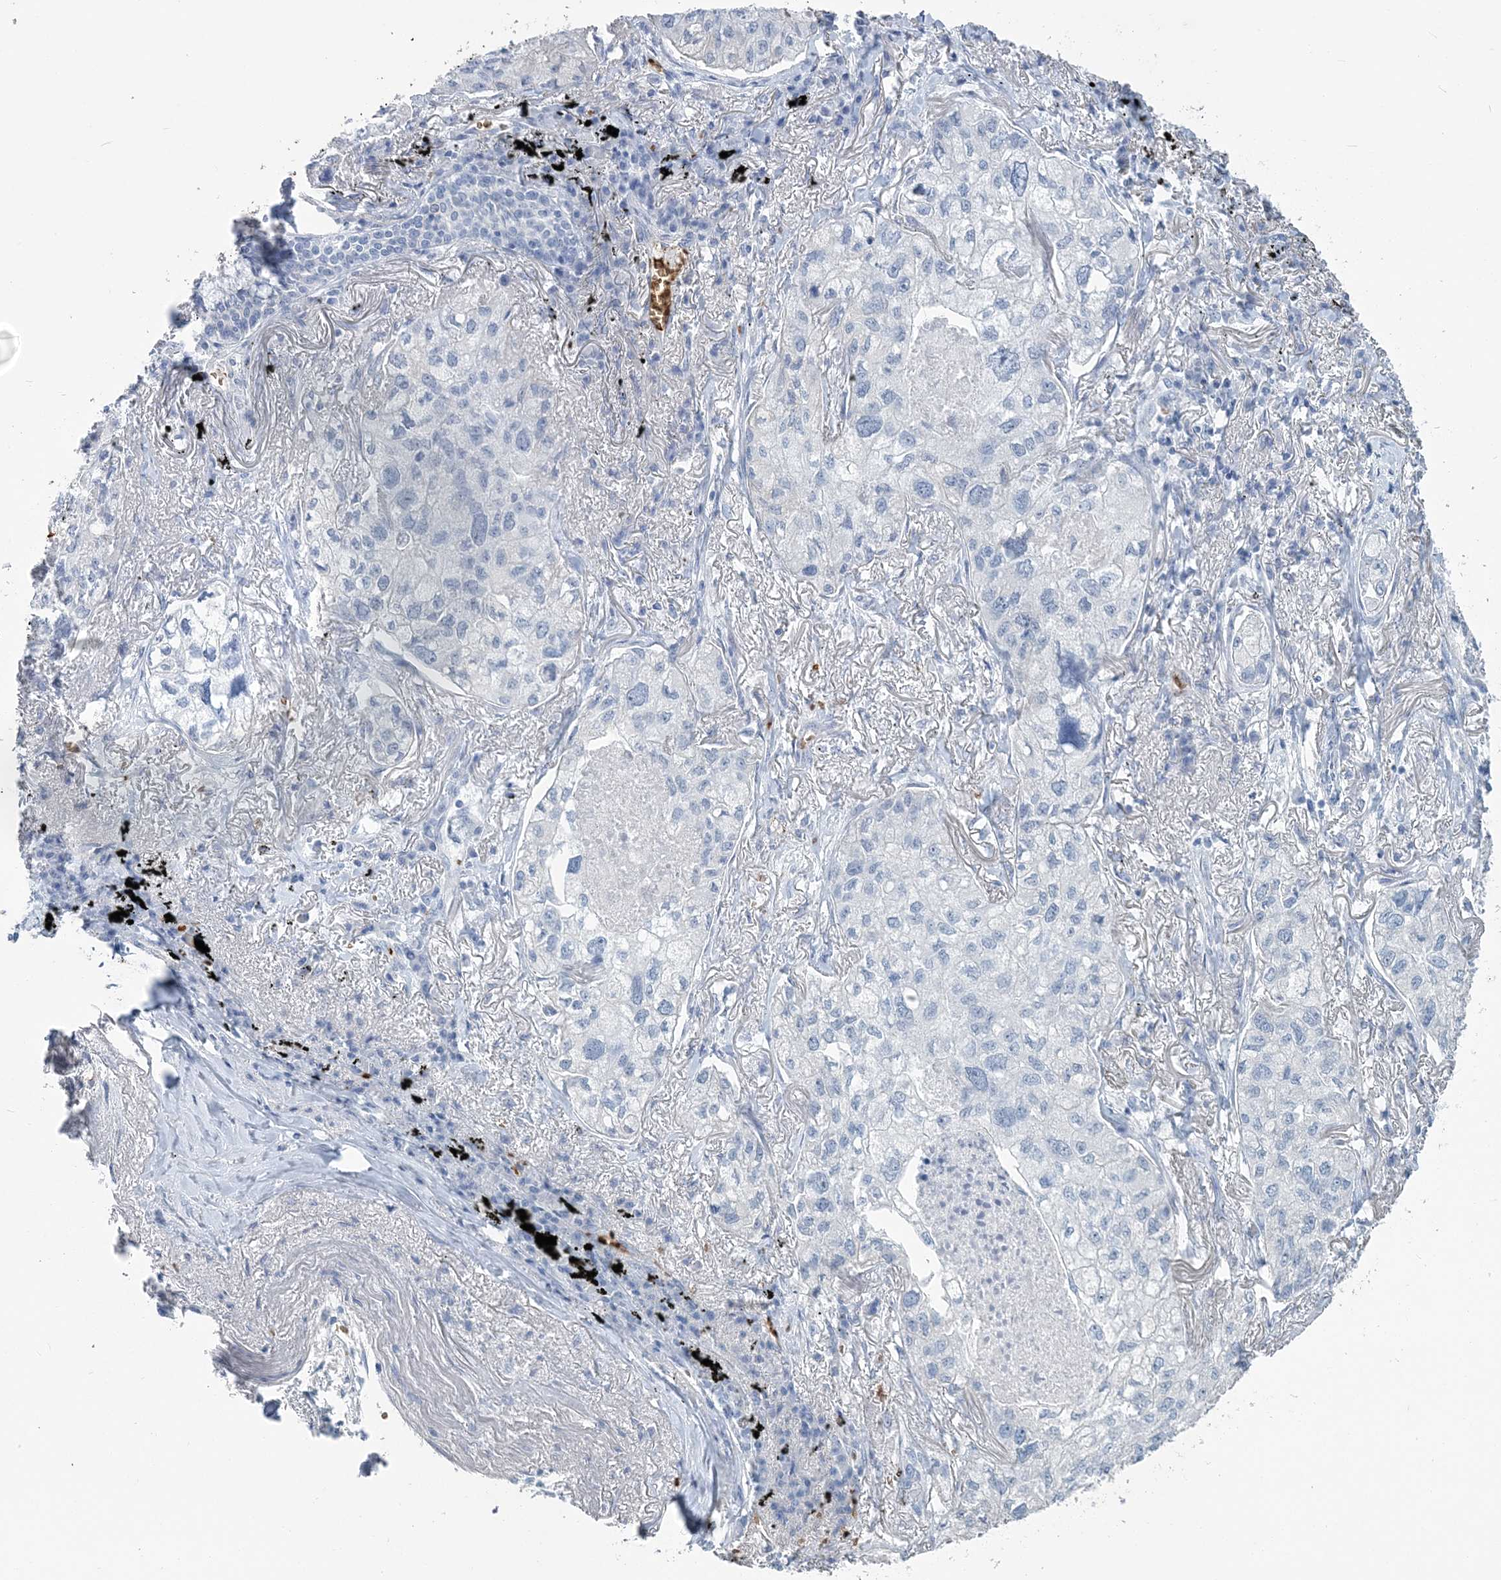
{"staining": {"intensity": "negative", "quantity": "none", "location": "none"}, "tissue": "lung cancer", "cell_type": "Tumor cells", "image_type": "cancer", "snomed": [{"axis": "morphology", "description": "Adenocarcinoma, NOS"}, {"axis": "topography", "description": "Lung"}], "caption": "IHC photomicrograph of neoplastic tissue: human adenocarcinoma (lung) stained with DAB (3,3'-diaminobenzidine) shows no significant protein positivity in tumor cells. The staining was performed using DAB (3,3'-diaminobenzidine) to visualize the protein expression in brown, while the nuclei were stained in blue with hematoxylin (Magnification: 20x).", "gene": "HBD", "patient": {"sex": "male", "age": 65}}